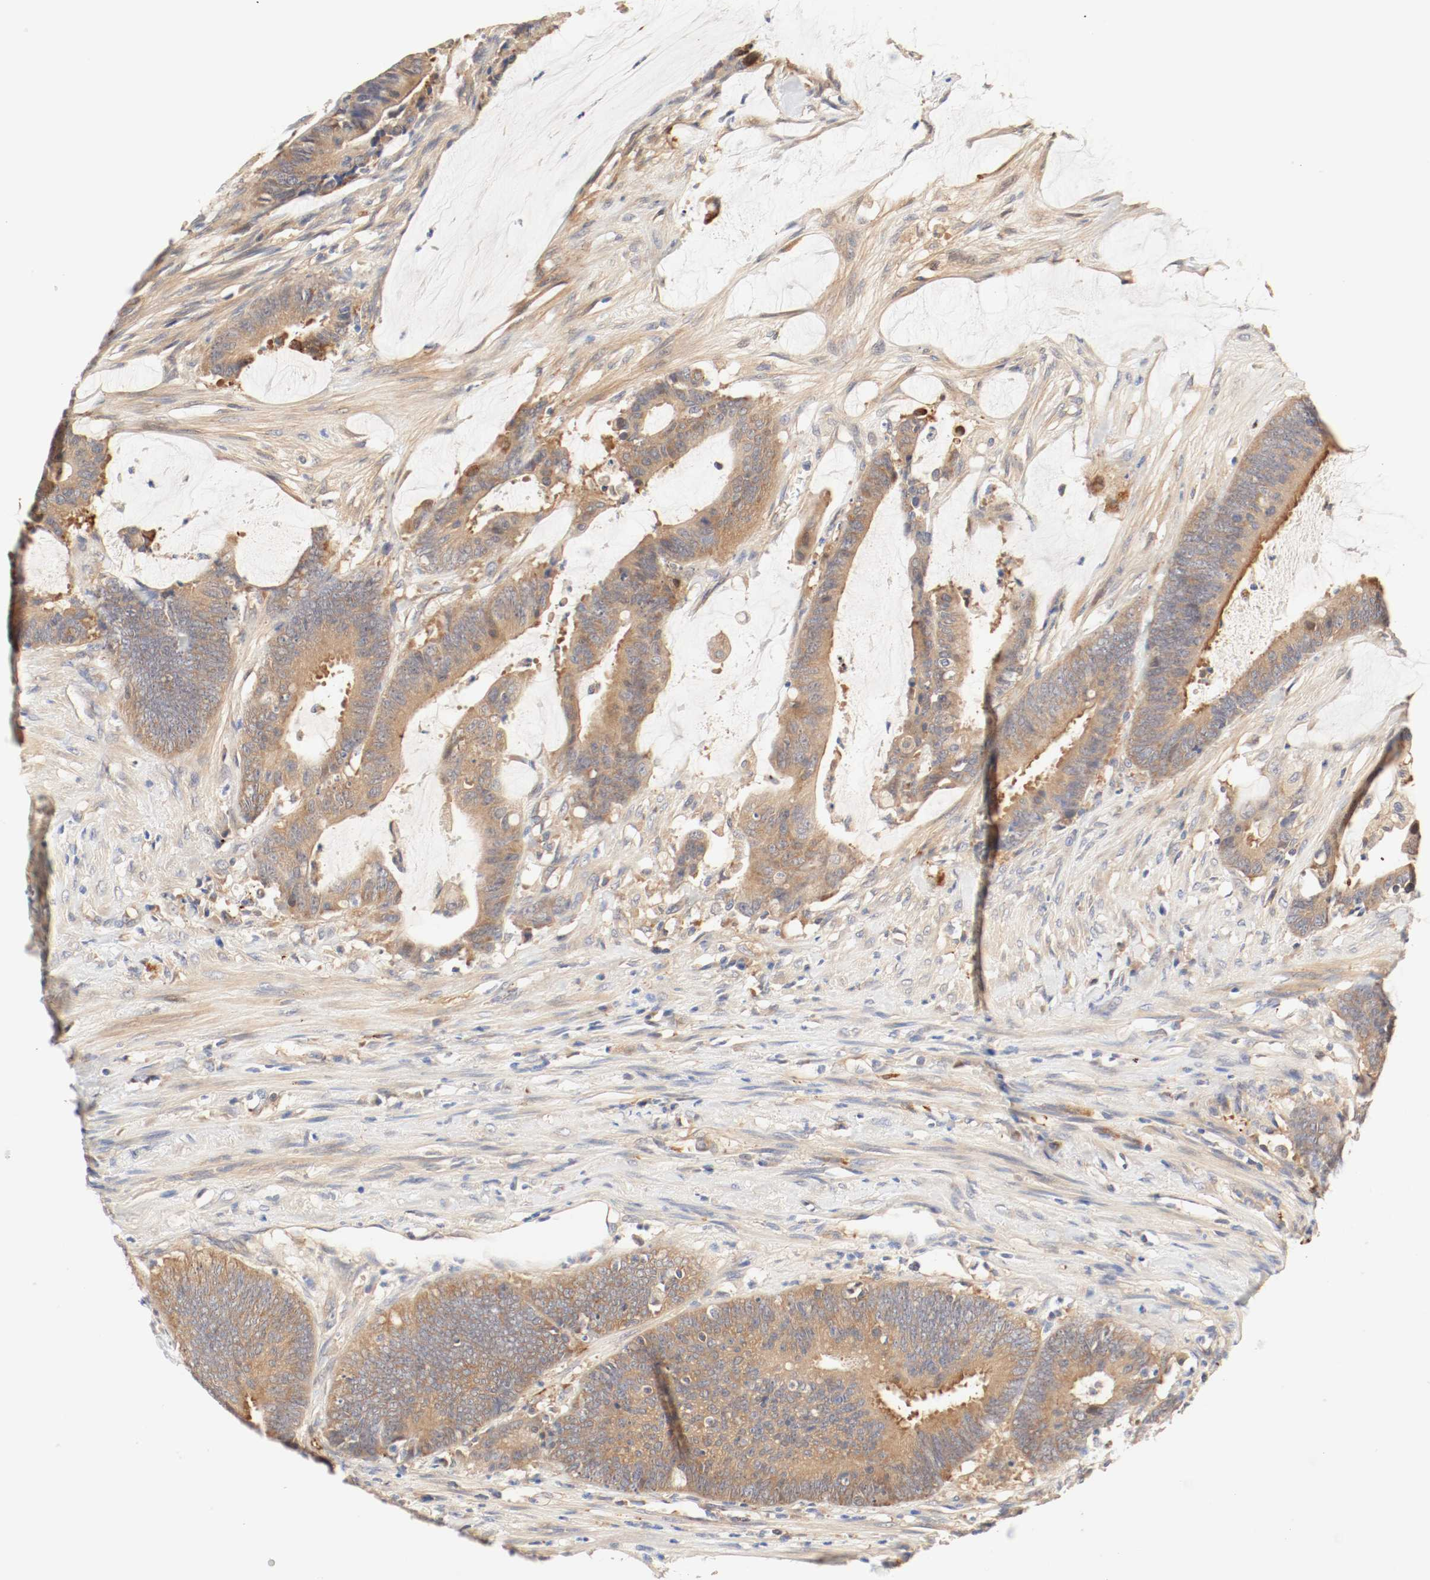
{"staining": {"intensity": "moderate", "quantity": ">75%", "location": "cytoplasmic/membranous"}, "tissue": "colorectal cancer", "cell_type": "Tumor cells", "image_type": "cancer", "snomed": [{"axis": "morphology", "description": "Adenocarcinoma, NOS"}, {"axis": "topography", "description": "Rectum"}], "caption": "About >75% of tumor cells in colorectal cancer (adenocarcinoma) demonstrate moderate cytoplasmic/membranous protein expression as visualized by brown immunohistochemical staining.", "gene": "GIT1", "patient": {"sex": "female", "age": 66}}